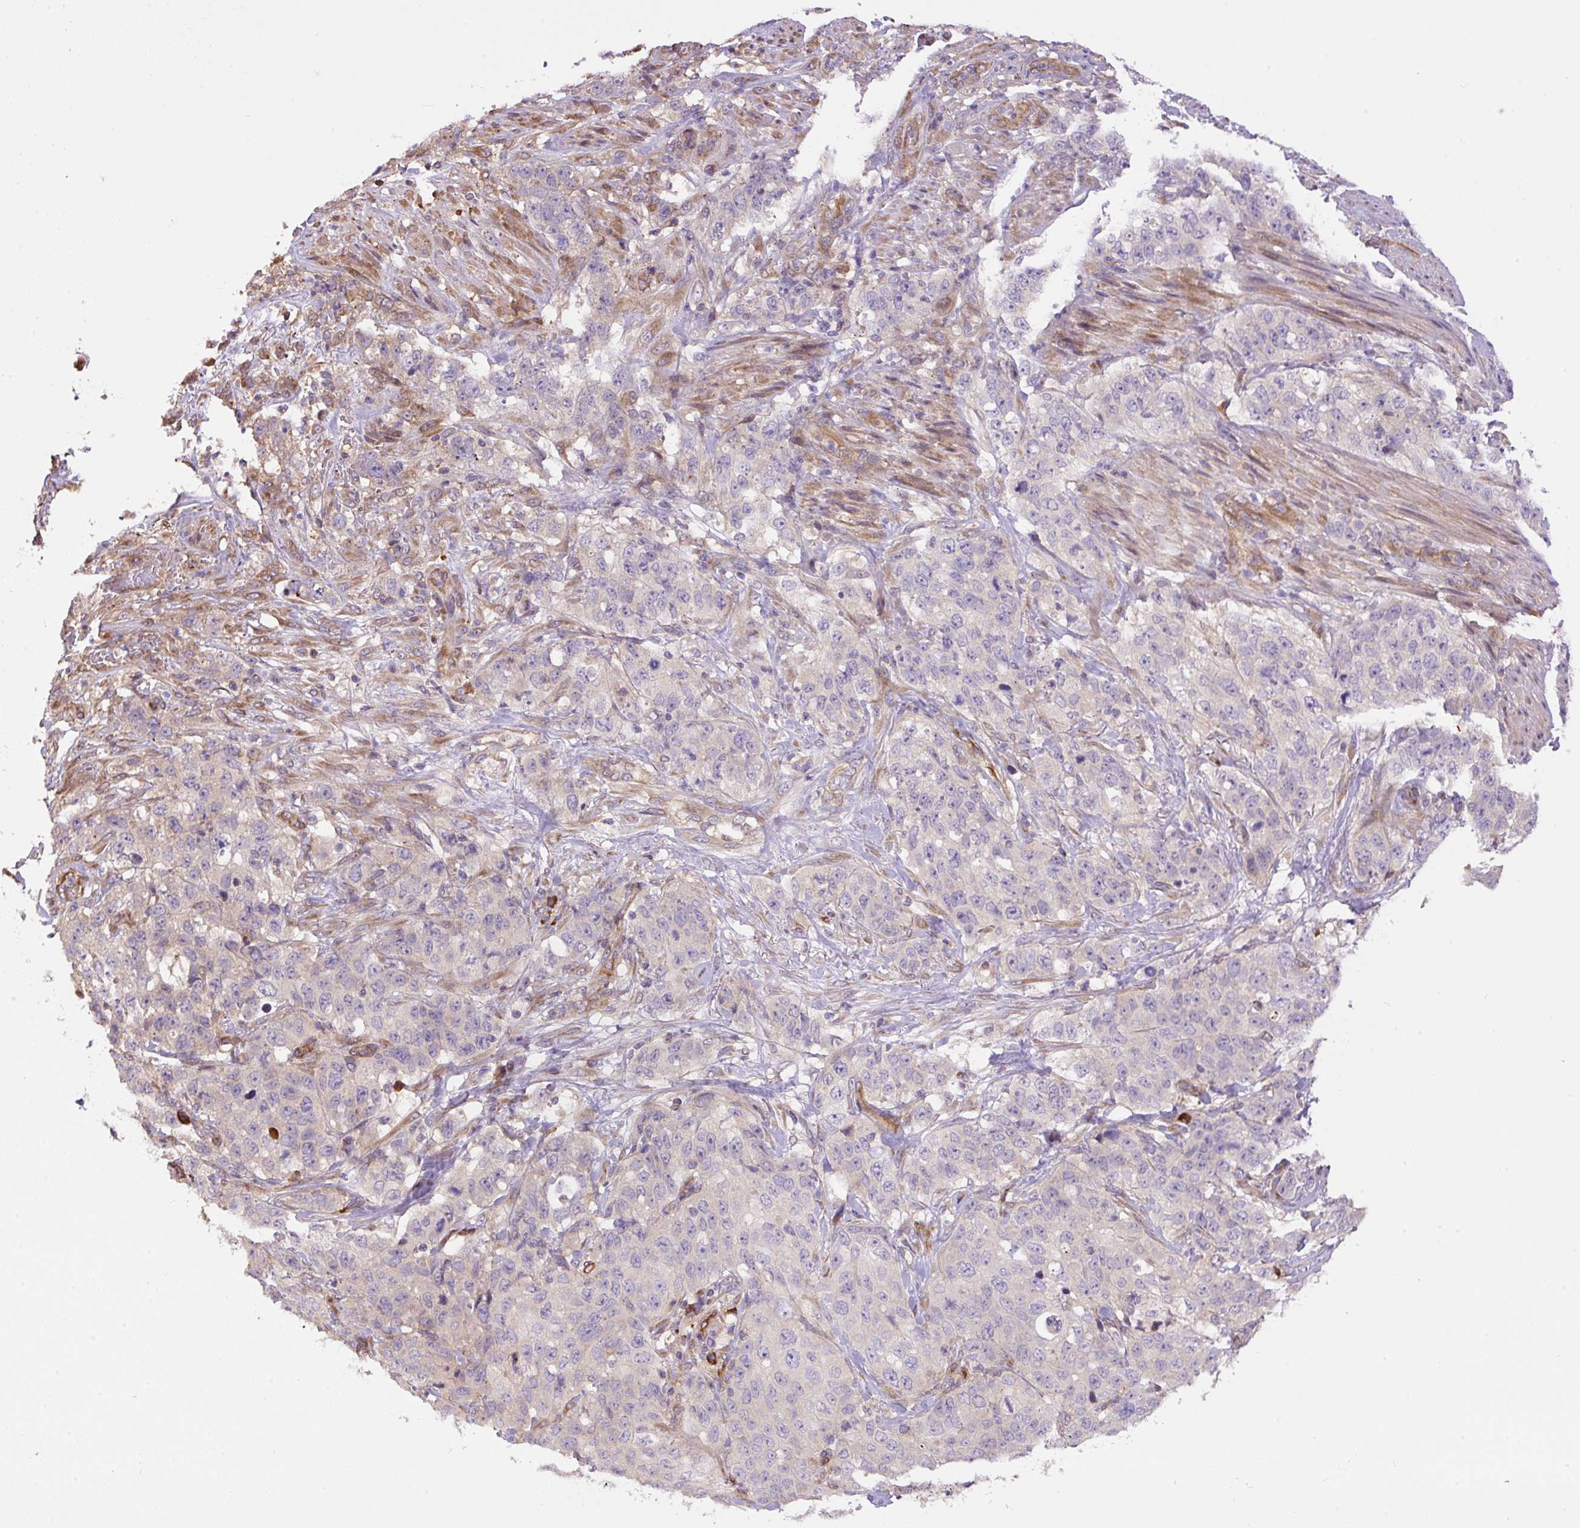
{"staining": {"intensity": "negative", "quantity": "none", "location": "none"}, "tissue": "stomach cancer", "cell_type": "Tumor cells", "image_type": "cancer", "snomed": [{"axis": "morphology", "description": "Adenocarcinoma, NOS"}, {"axis": "topography", "description": "Stomach"}], "caption": "Tumor cells are negative for protein expression in human stomach adenocarcinoma.", "gene": "PPME1", "patient": {"sex": "male", "age": 48}}